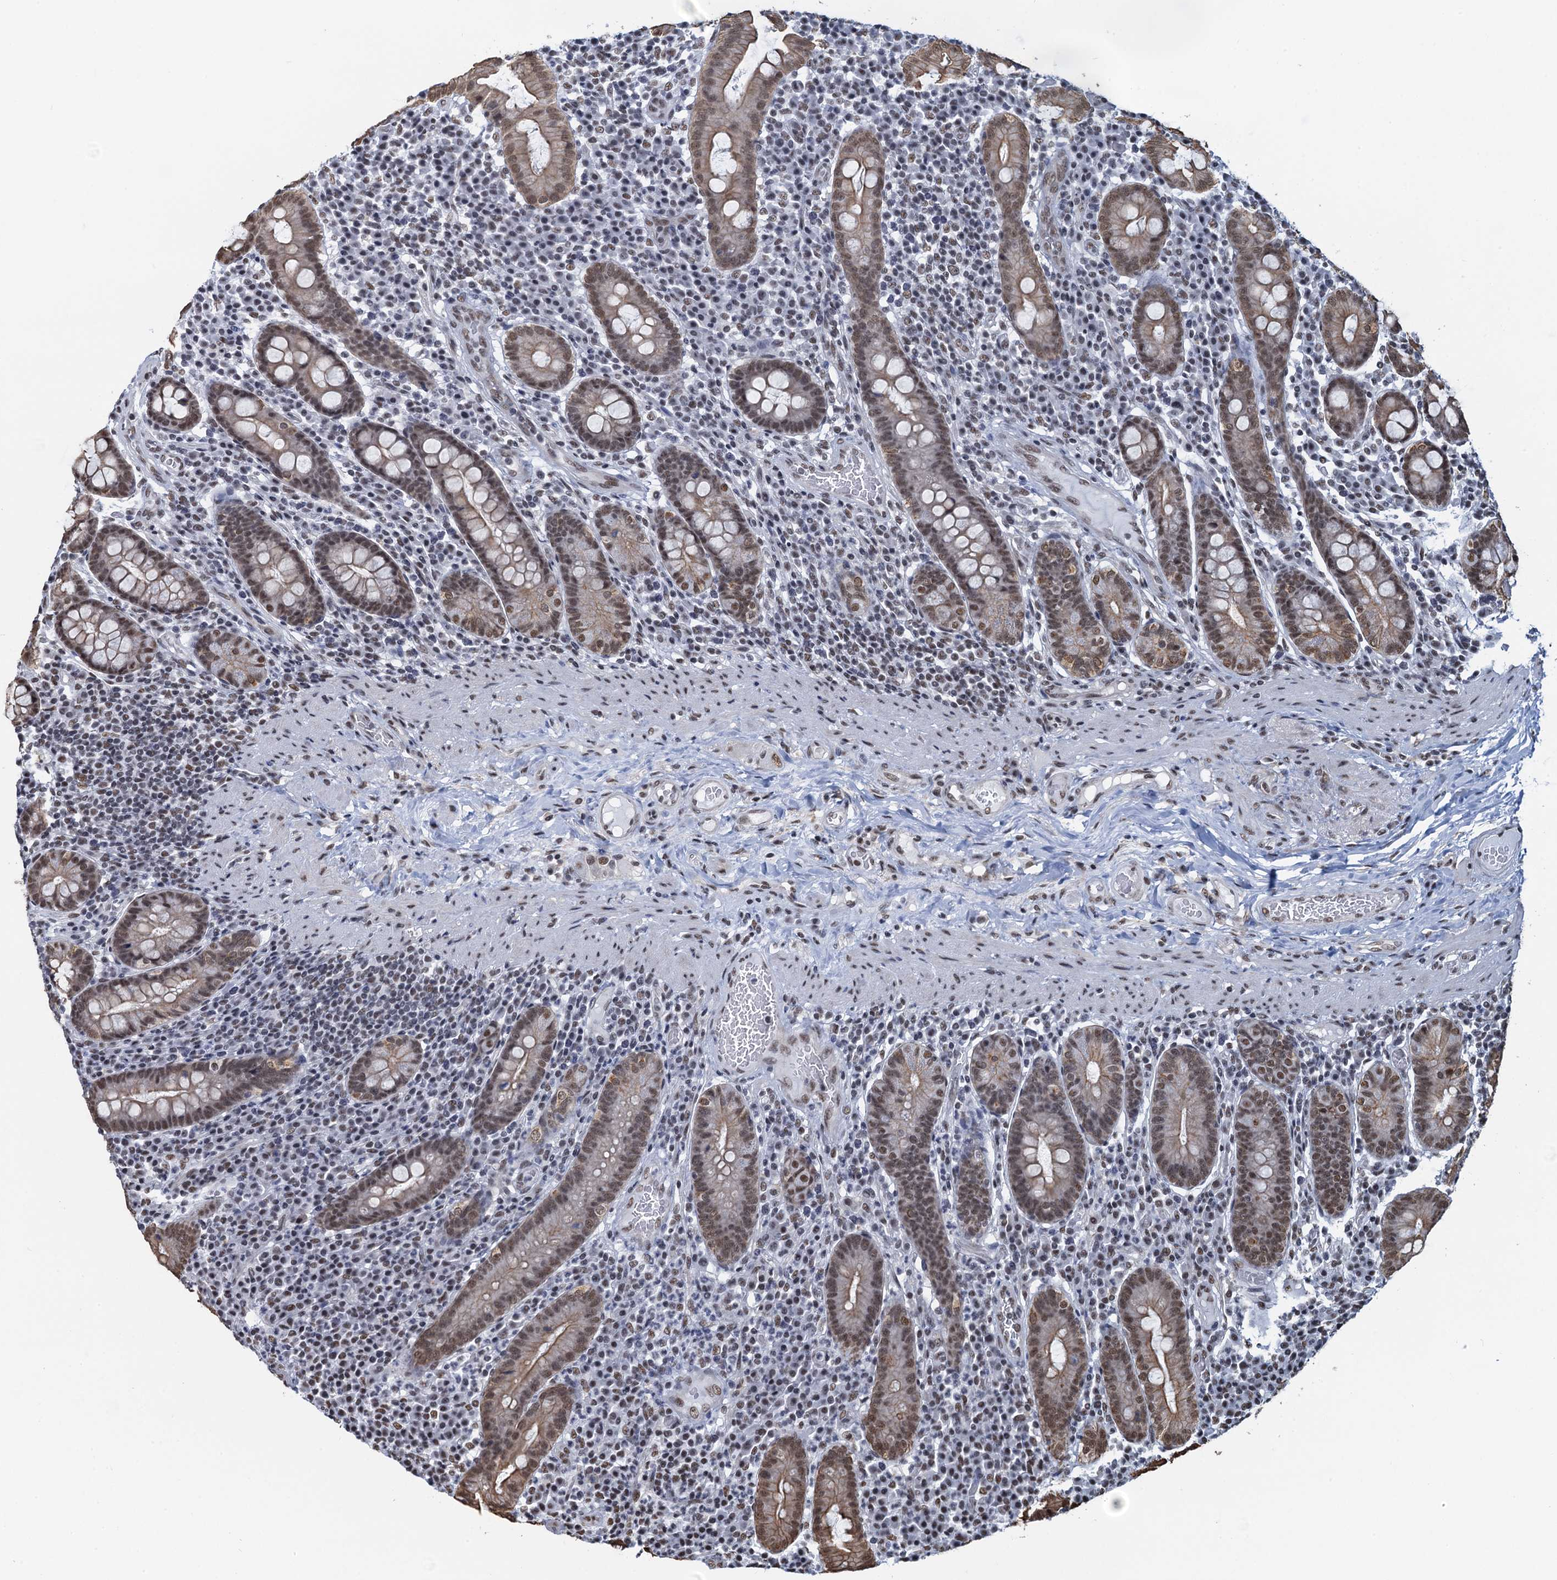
{"staining": {"intensity": "moderate", "quantity": "25%-75%", "location": "cytoplasmic/membranous,nuclear"}, "tissue": "duodenum", "cell_type": "Glandular cells", "image_type": "normal", "snomed": [{"axis": "morphology", "description": "Normal tissue, NOS"}, {"axis": "morphology", "description": "Adenocarcinoma, NOS"}, {"axis": "topography", "description": "Pancreas"}, {"axis": "topography", "description": "Duodenum"}], "caption": "Moderate cytoplasmic/membranous,nuclear positivity is appreciated in approximately 25%-75% of glandular cells in unremarkable duodenum. (DAB (3,3'-diaminobenzidine) IHC, brown staining for protein, blue staining for nuclei).", "gene": "ZNF609", "patient": {"sex": "male", "age": 50}}